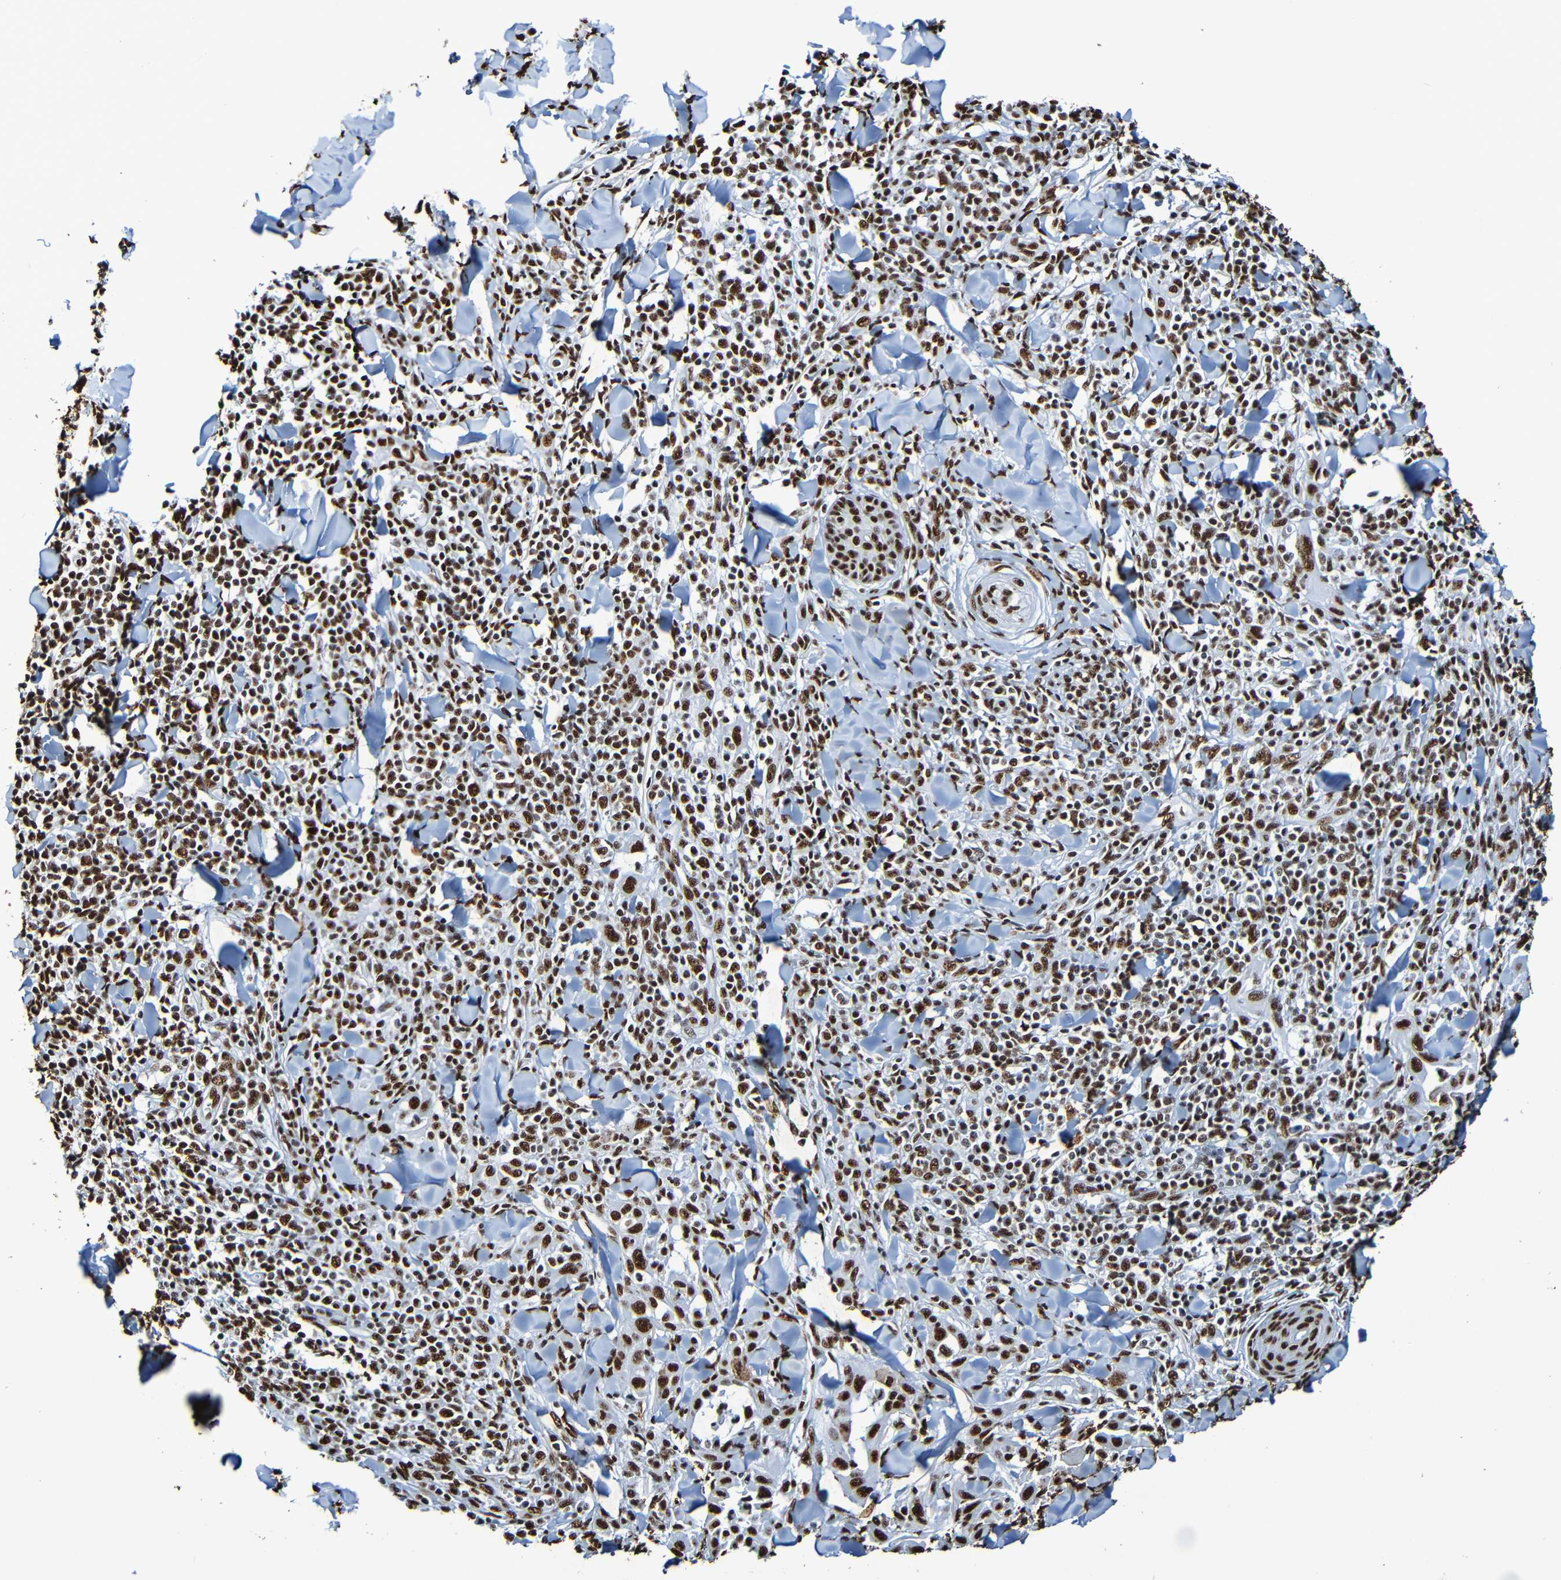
{"staining": {"intensity": "strong", "quantity": ">75%", "location": "nuclear"}, "tissue": "skin cancer", "cell_type": "Tumor cells", "image_type": "cancer", "snomed": [{"axis": "morphology", "description": "Squamous cell carcinoma, NOS"}, {"axis": "topography", "description": "Skin"}], "caption": "Immunohistochemical staining of human skin cancer (squamous cell carcinoma) exhibits high levels of strong nuclear protein positivity in approximately >75% of tumor cells.", "gene": "SRSF3", "patient": {"sex": "male", "age": 24}}